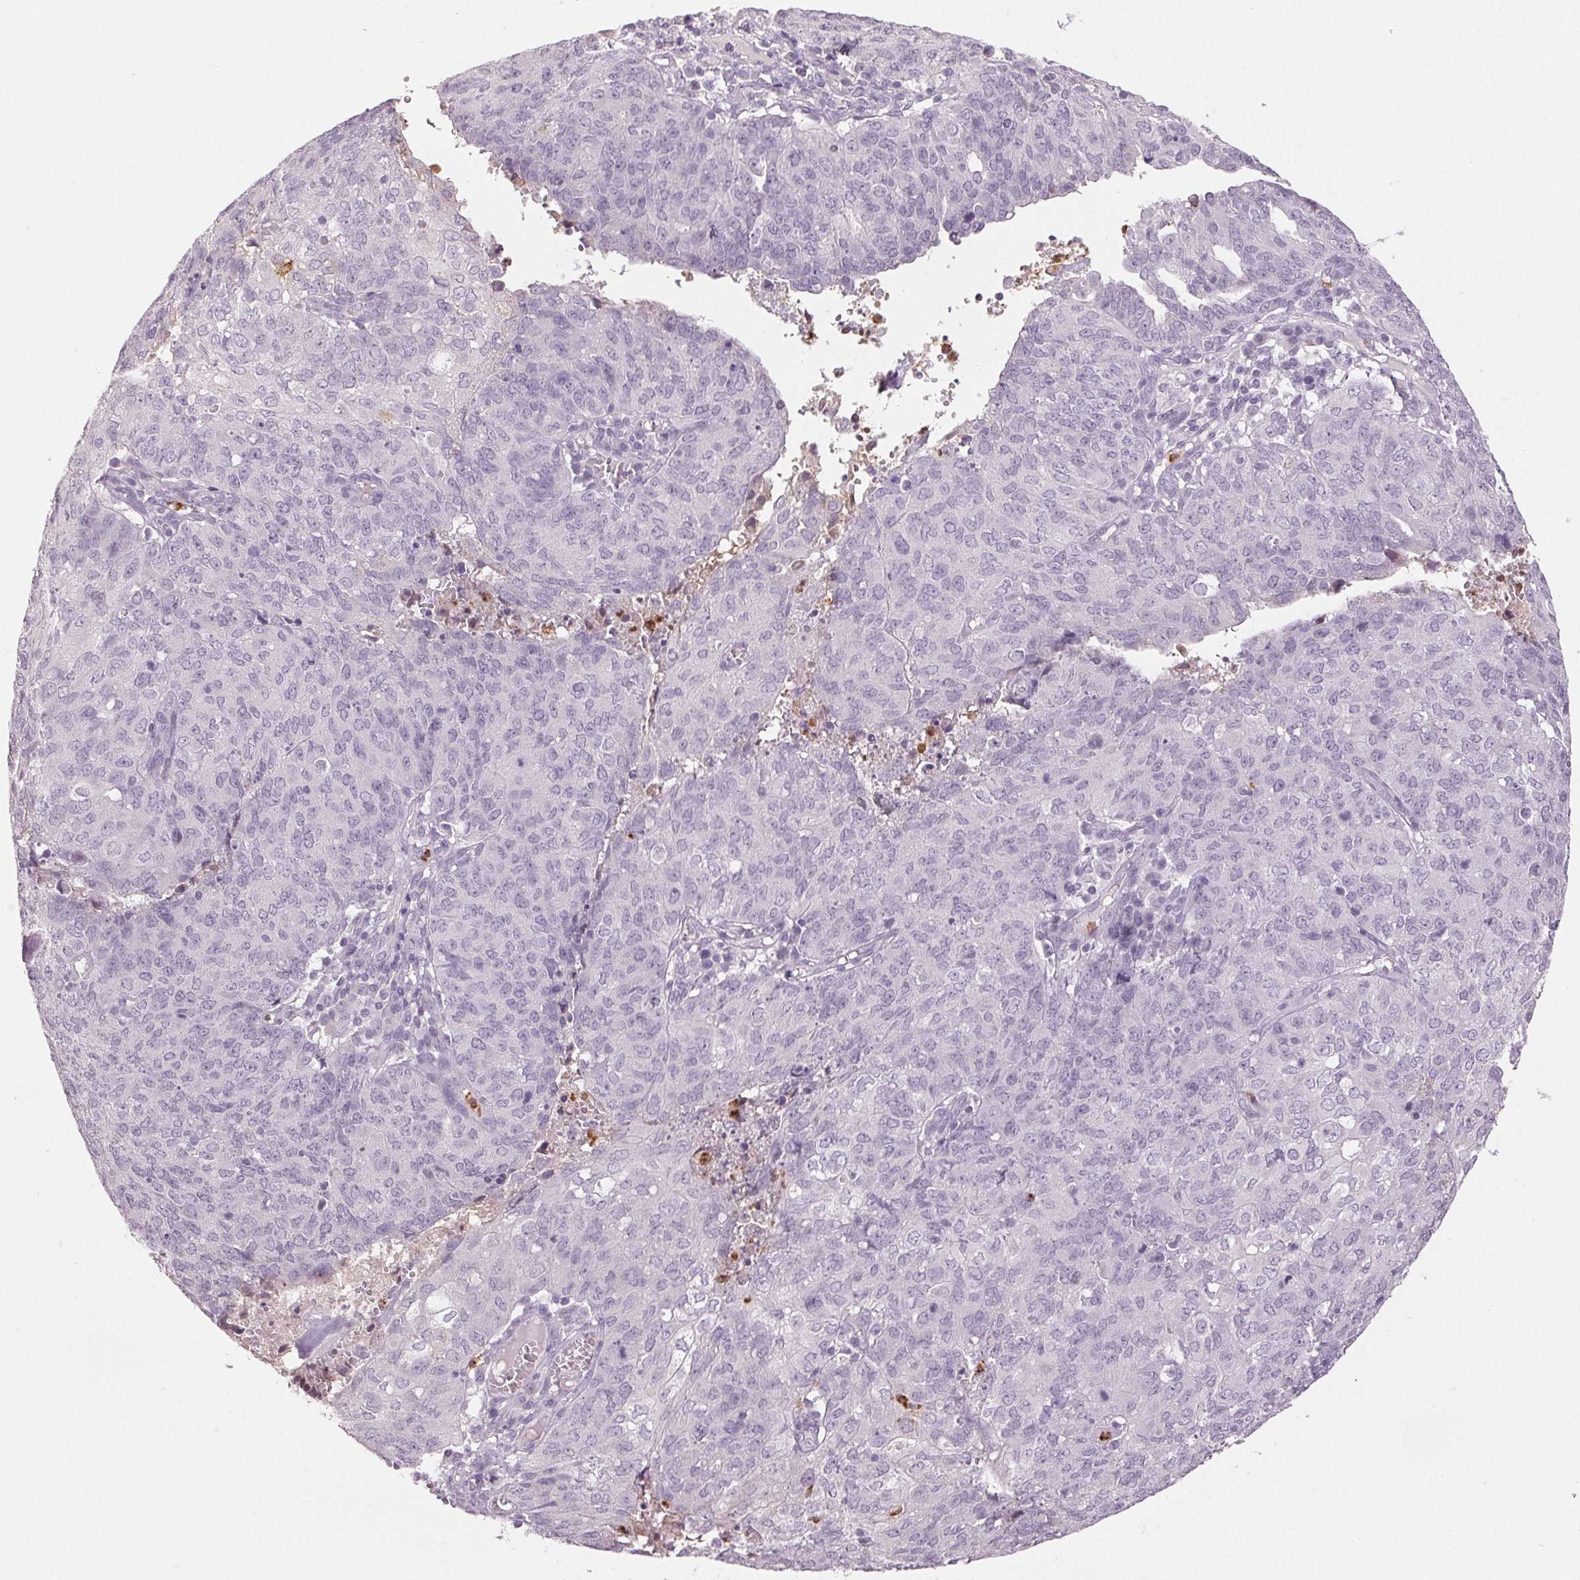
{"staining": {"intensity": "negative", "quantity": "none", "location": "none"}, "tissue": "endometrial cancer", "cell_type": "Tumor cells", "image_type": "cancer", "snomed": [{"axis": "morphology", "description": "Adenocarcinoma, NOS"}, {"axis": "topography", "description": "Endometrium"}], "caption": "Tumor cells show no significant protein positivity in endometrial adenocarcinoma.", "gene": "LTF", "patient": {"sex": "female", "age": 82}}